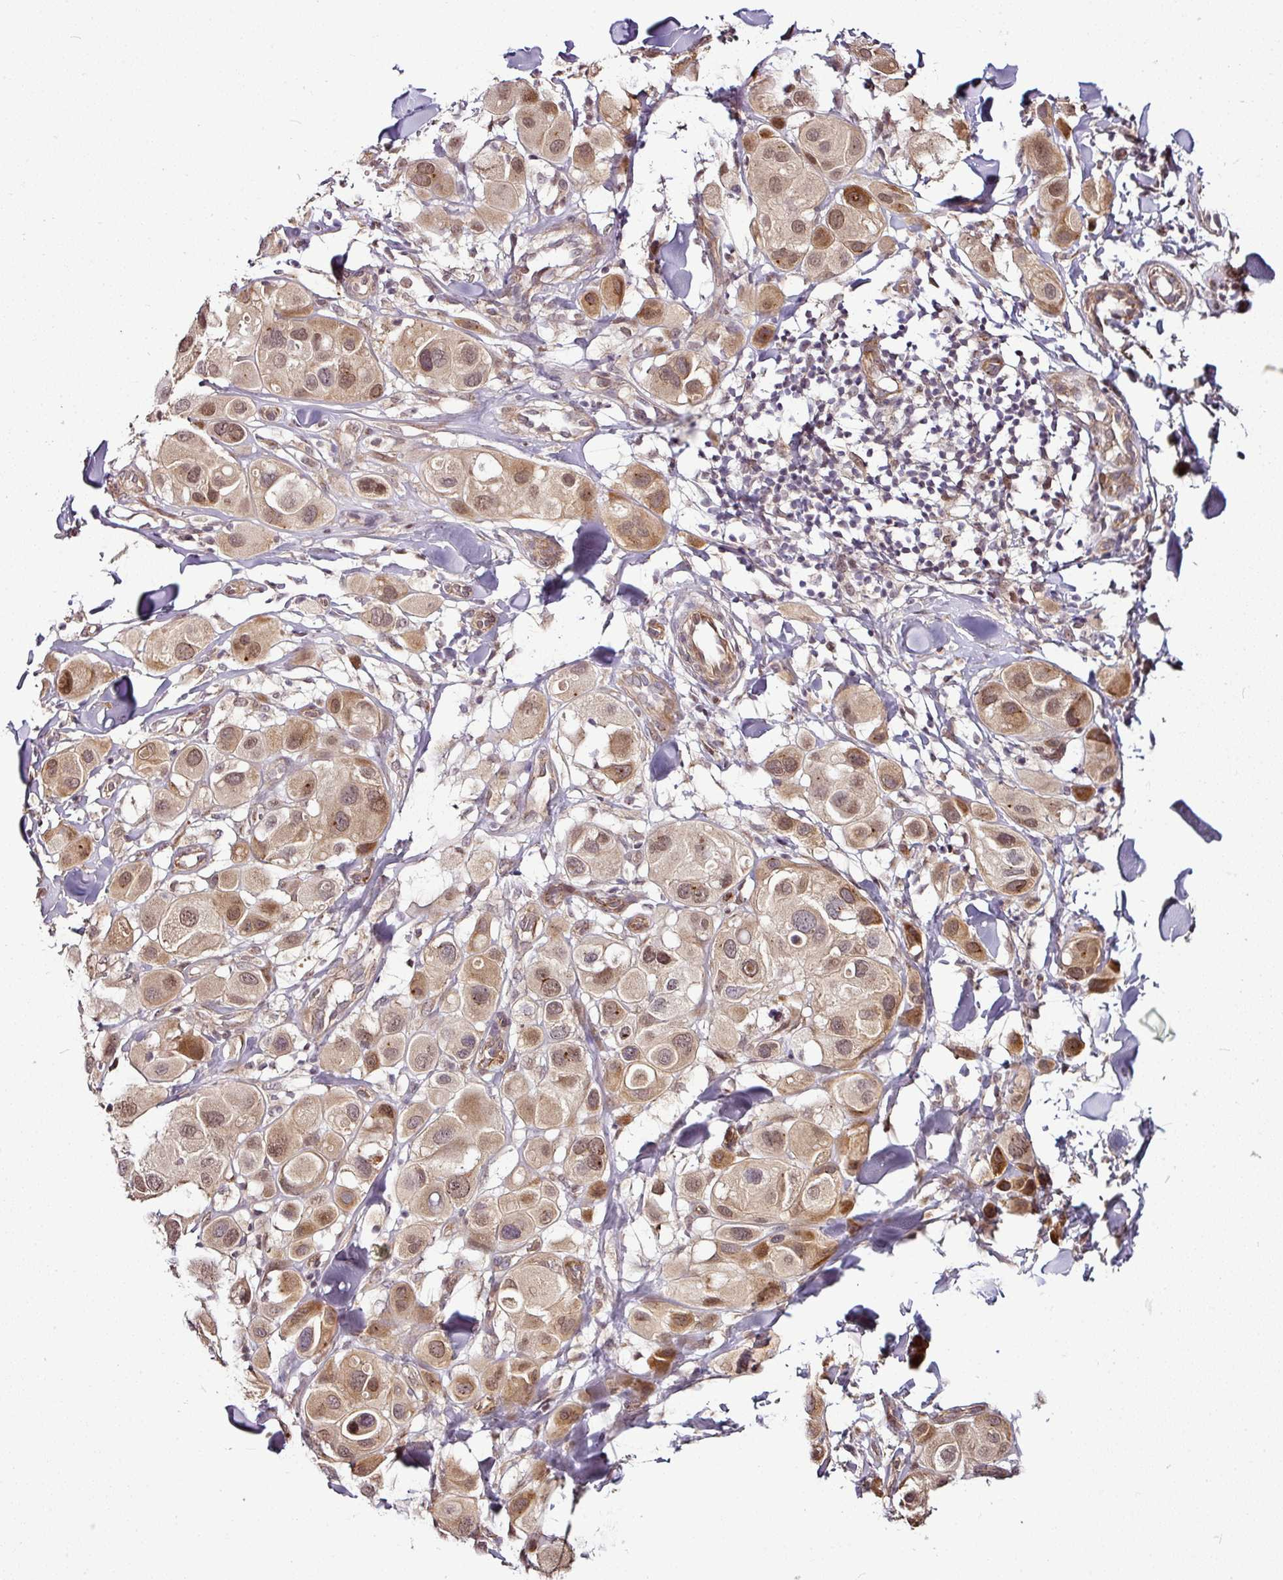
{"staining": {"intensity": "moderate", "quantity": ">75%", "location": "cytoplasmic/membranous,nuclear"}, "tissue": "melanoma", "cell_type": "Tumor cells", "image_type": "cancer", "snomed": [{"axis": "morphology", "description": "Malignant melanoma, Metastatic site"}, {"axis": "topography", "description": "Skin"}], "caption": "Human melanoma stained with a protein marker reveals moderate staining in tumor cells.", "gene": "DCAF13", "patient": {"sex": "male", "age": 41}}